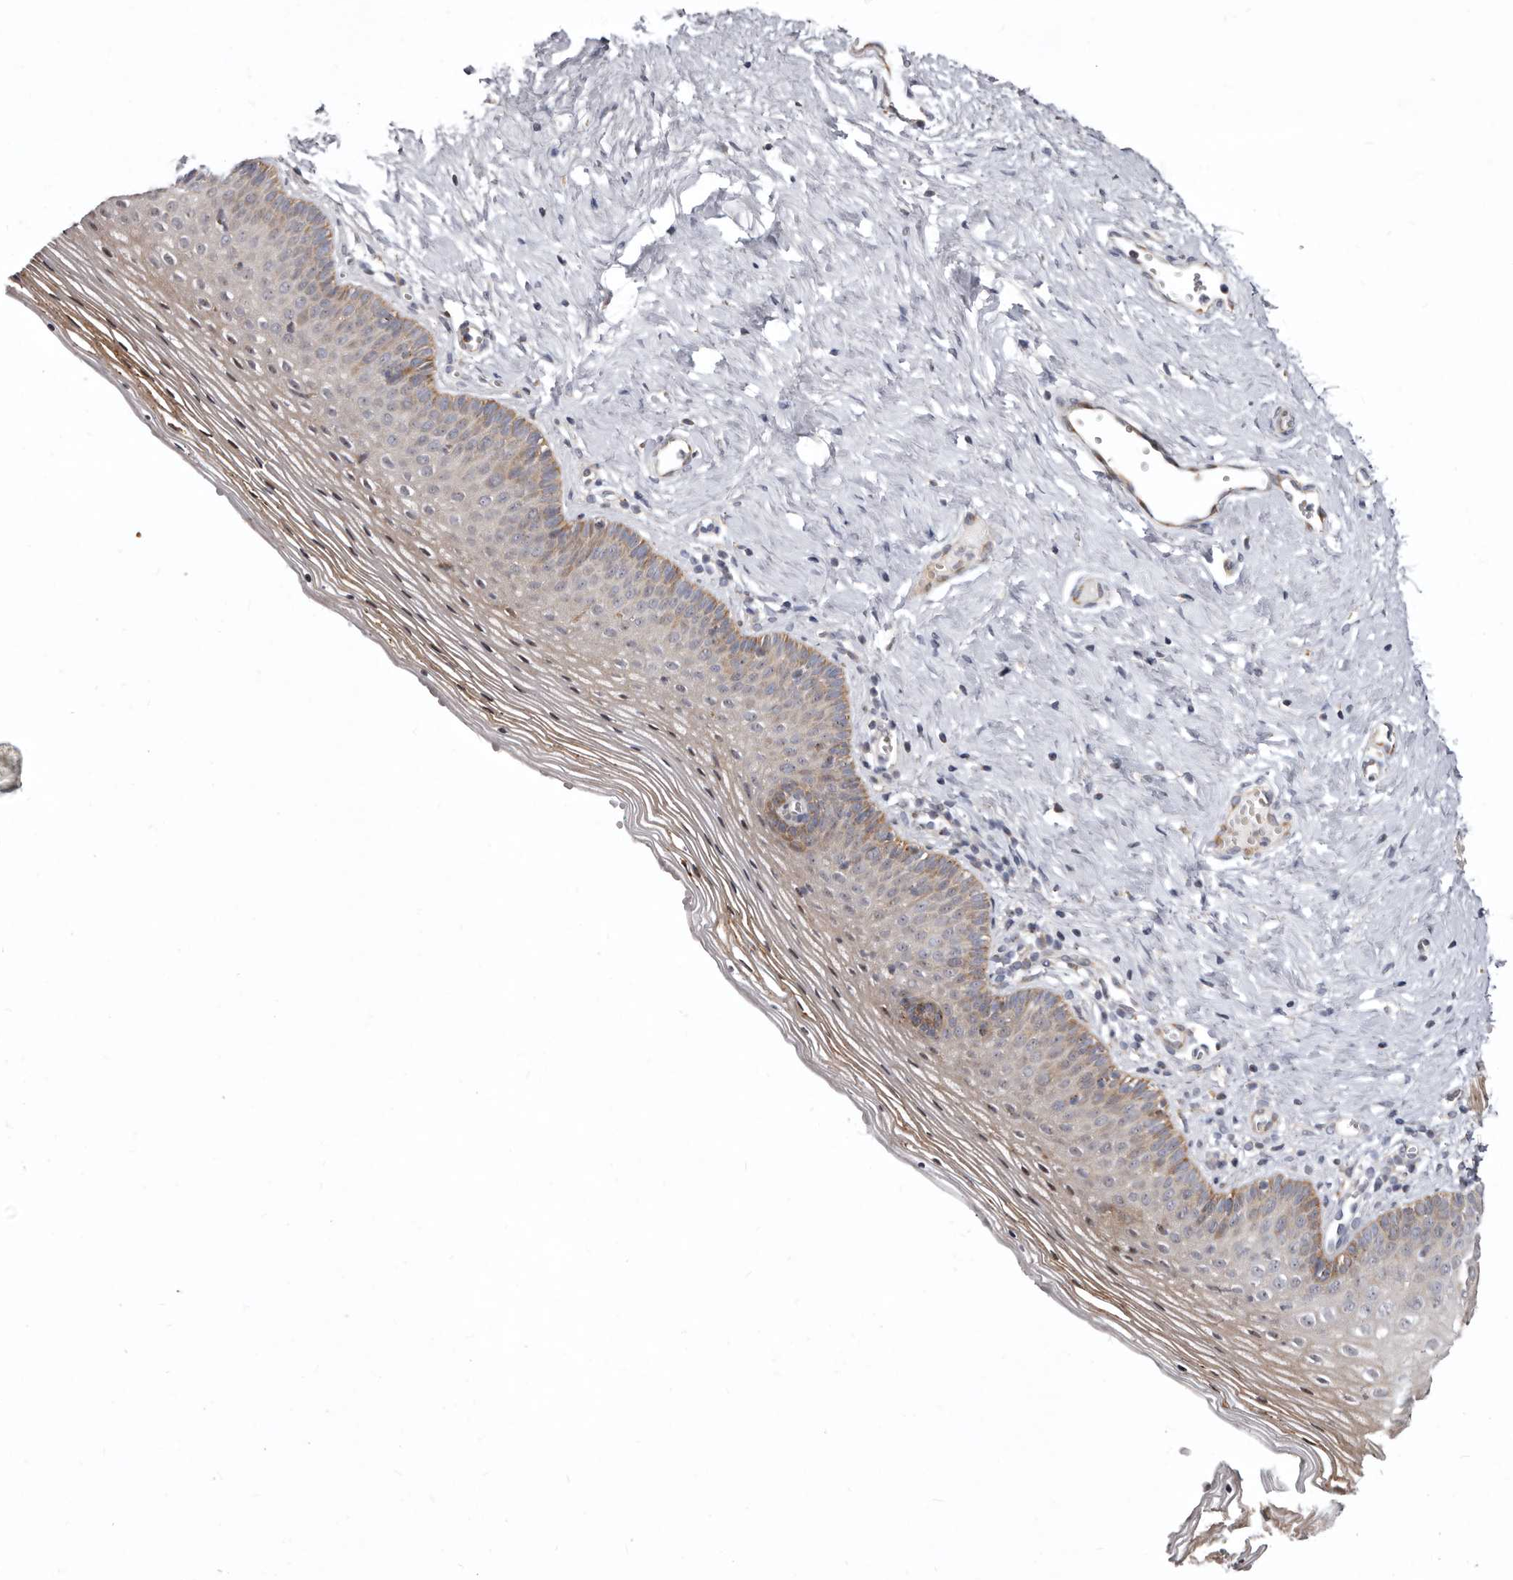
{"staining": {"intensity": "weak", "quantity": "25%-75%", "location": "cytoplasmic/membranous"}, "tissue": "vagina", "cell_type": "Squamous epithelial cells", "image_type": "normal", "snomed": [{"axis": "morphology", "description": "Normal tissue, NOS"}, {"axis": "topography", "description": "Vagina"}], "caption": "Immunohistochemical staining of benign vagina reveals low levels of weak cytoplasmic/membranous expression in about 25%-75% of squamous epithelial cells.", "gene": "SMC4", "patient": {"sex": "female", "age": 32}}